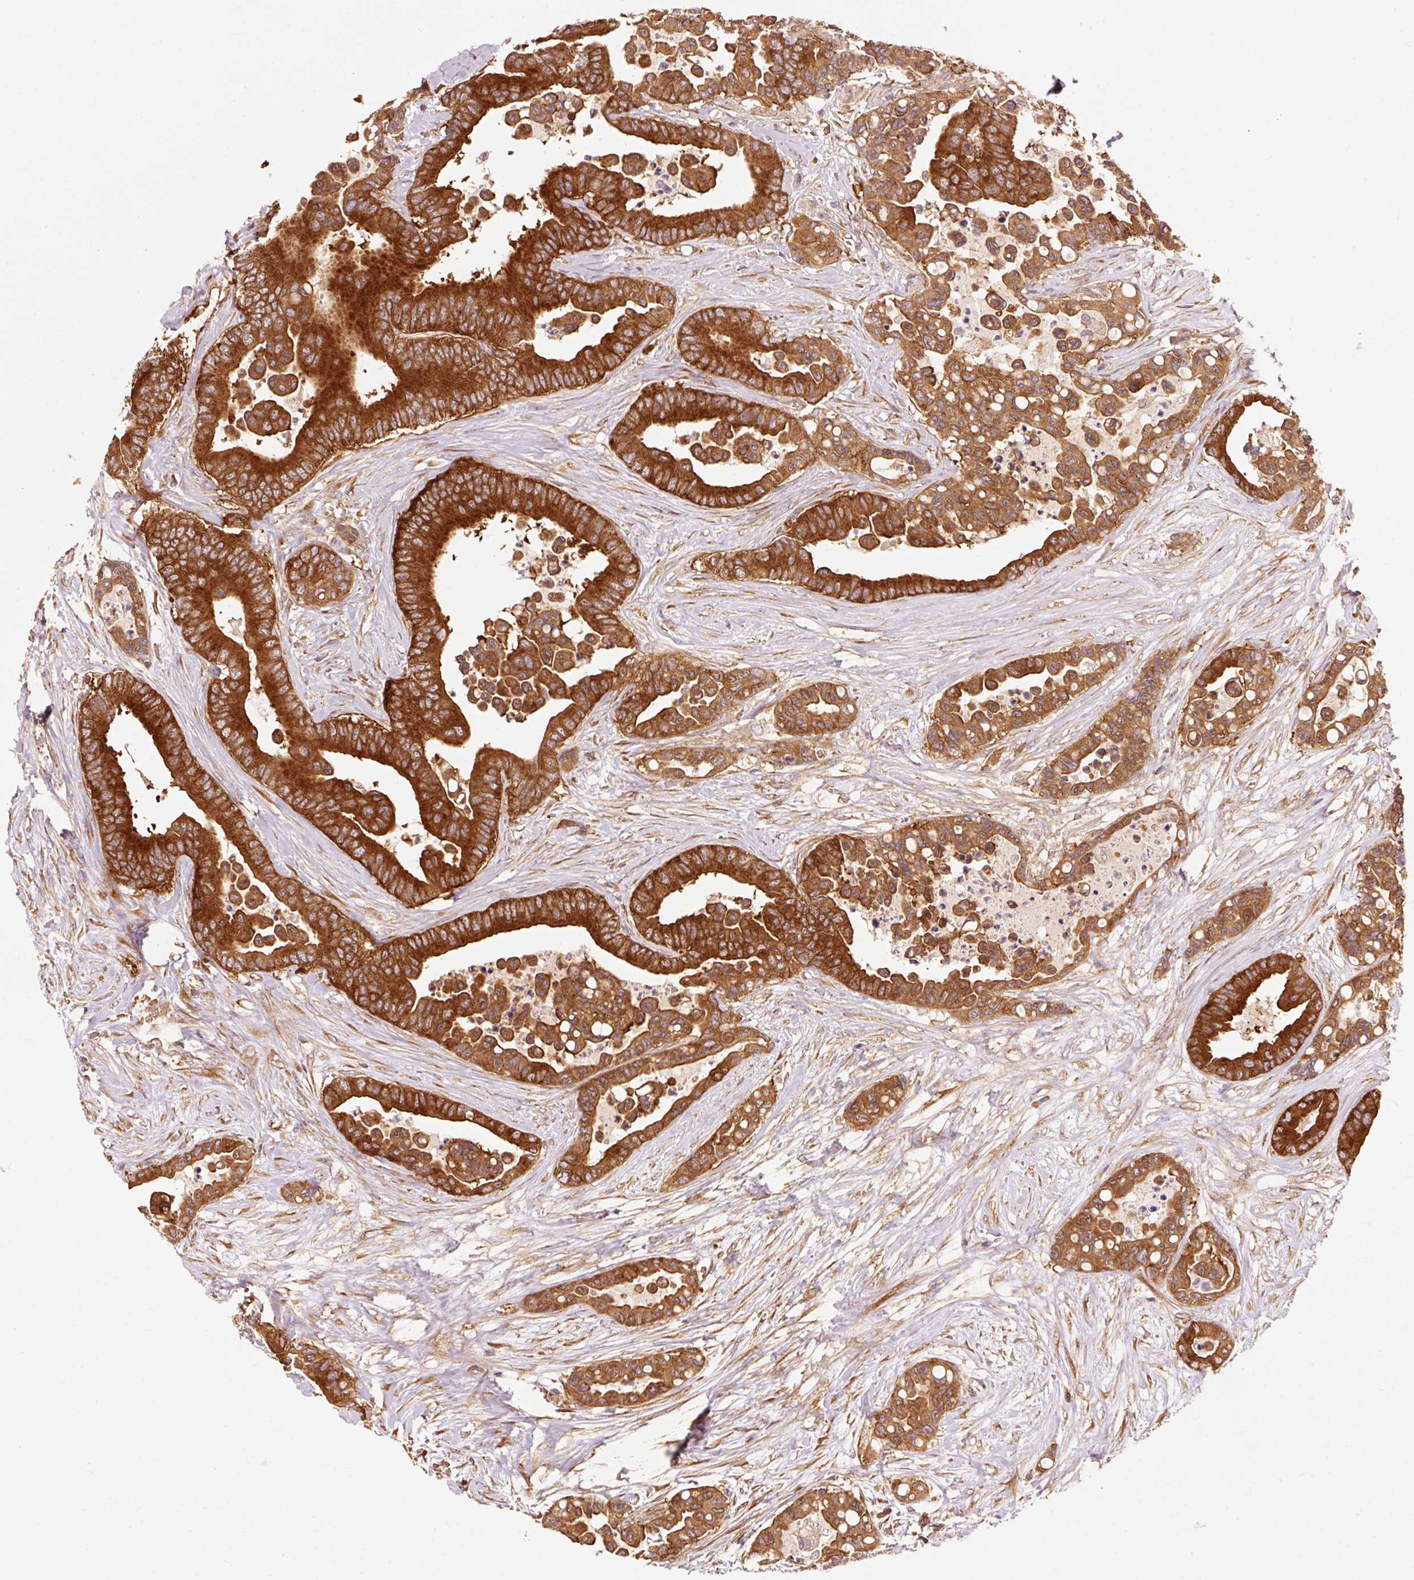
{"staining": {"intensity": "strong", "quantity": ">75%", "location": "cytoplasmic/membranous"}, "tissue": "colorectal cancer", "cell_type": "Tumor cells", "image_type": "cancer", "snomed": [{"axis": "morphology", "description": "Adenocarcinoma, NOS"}, {"axis": "topography", "description": "Colon"}], "caption": "Immunohistochemical staining of colorectal adenocarcinoma exhibits high levels of strong cytoplasmic/membranous protein staining in about >75% of tumor cells.", "gene": "PDAP1", "patient": {"sex": "male", "age": 82}}